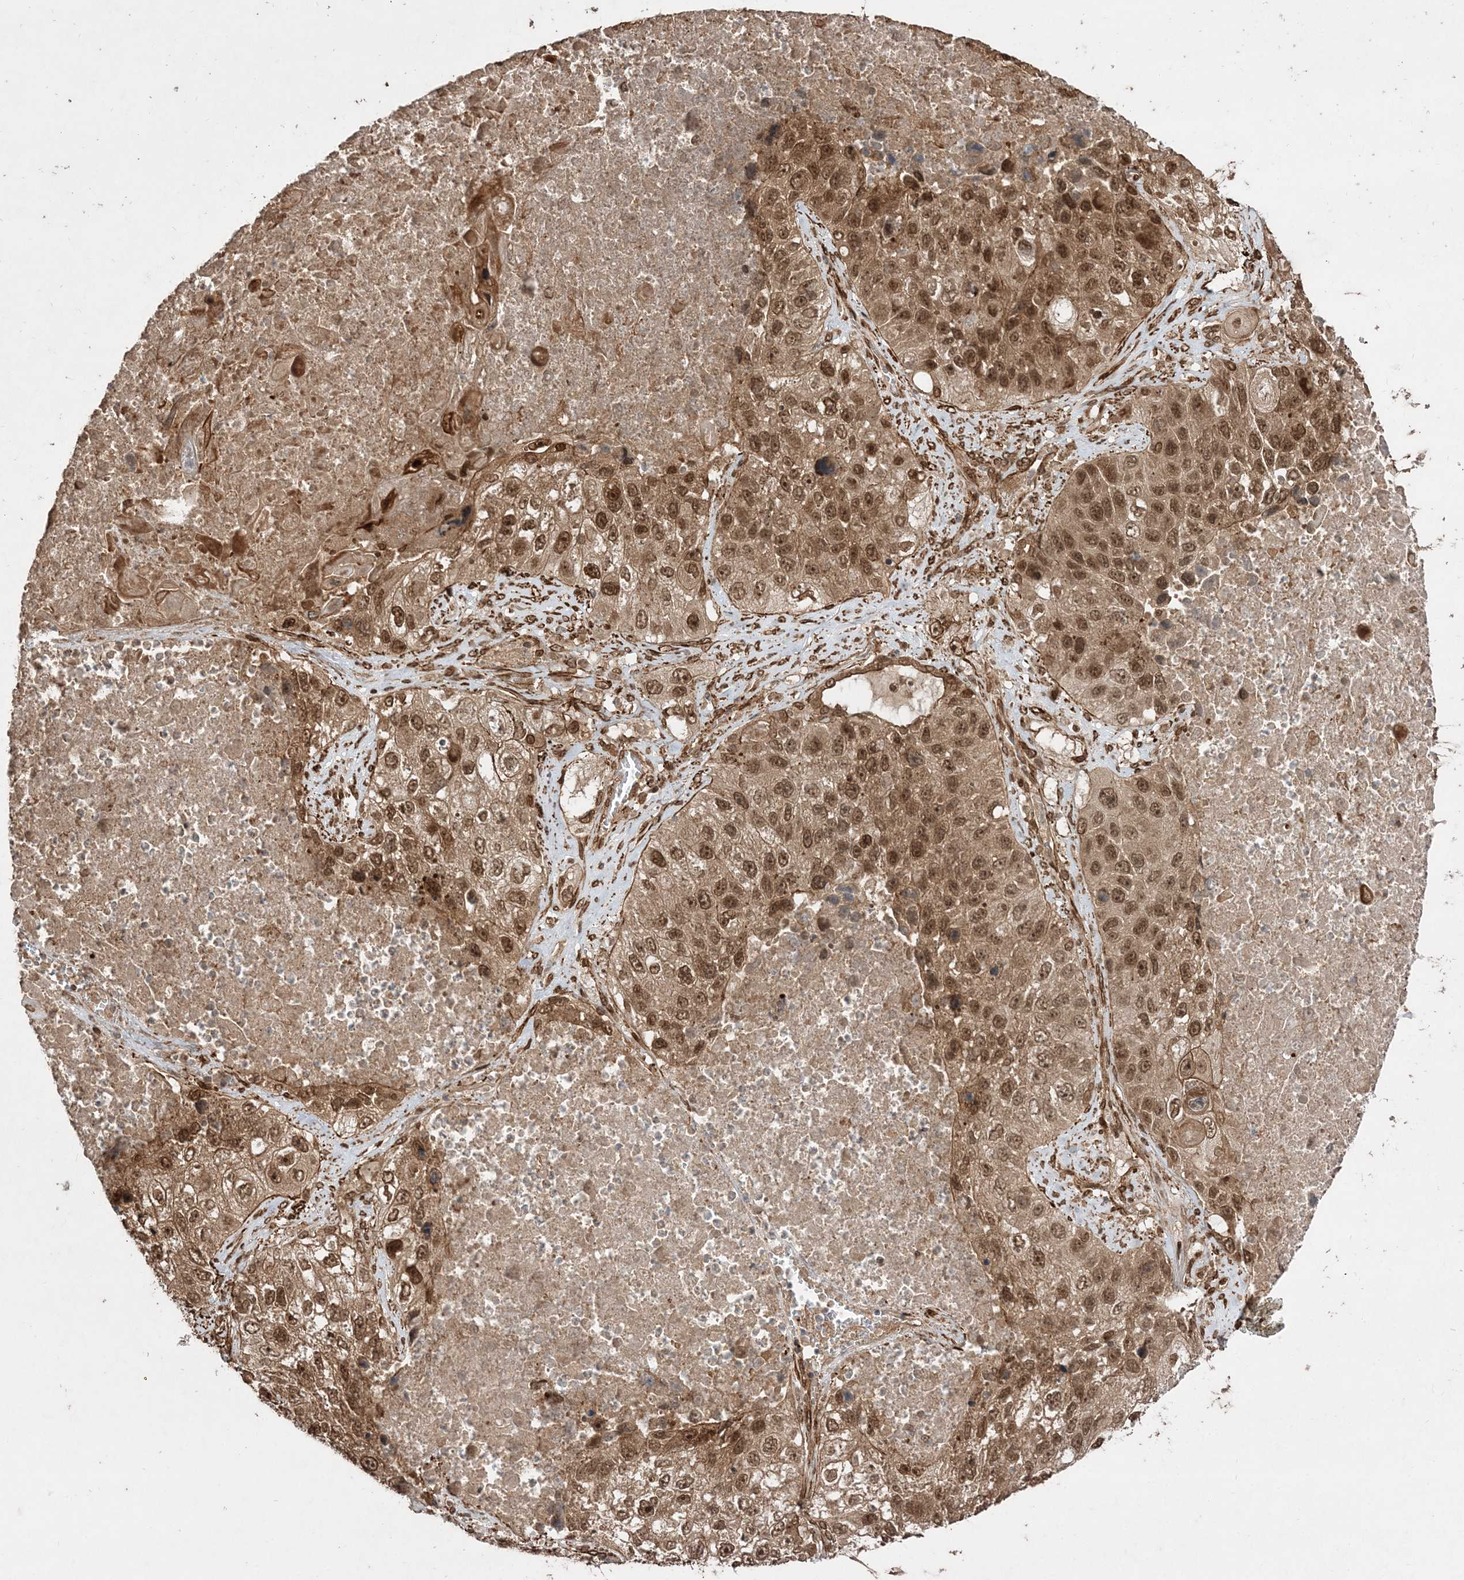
{"staining": {"intensity": "moderate", "quantity": ">75%", "location": "cytoplasmic/membranous,nuclear"}, "tissue": "lung cancer", "cell_type": "Tumor cells", "image_type": "cancer", "snomed": [{"axis": "morphology", "description": "Squamous cell carcinoma, NOS"}, {"axis": "topography", "description": "Lung"}], "caption": "Moderate cytoplasmic/membranous and nuclear protein expression is identified in about >75% of tumor cells in lung cancer. (IHC, brightfield microscopy, high magnification).", "gene": "ETAA1", "patient": {"sex": "male", "age": 61}}